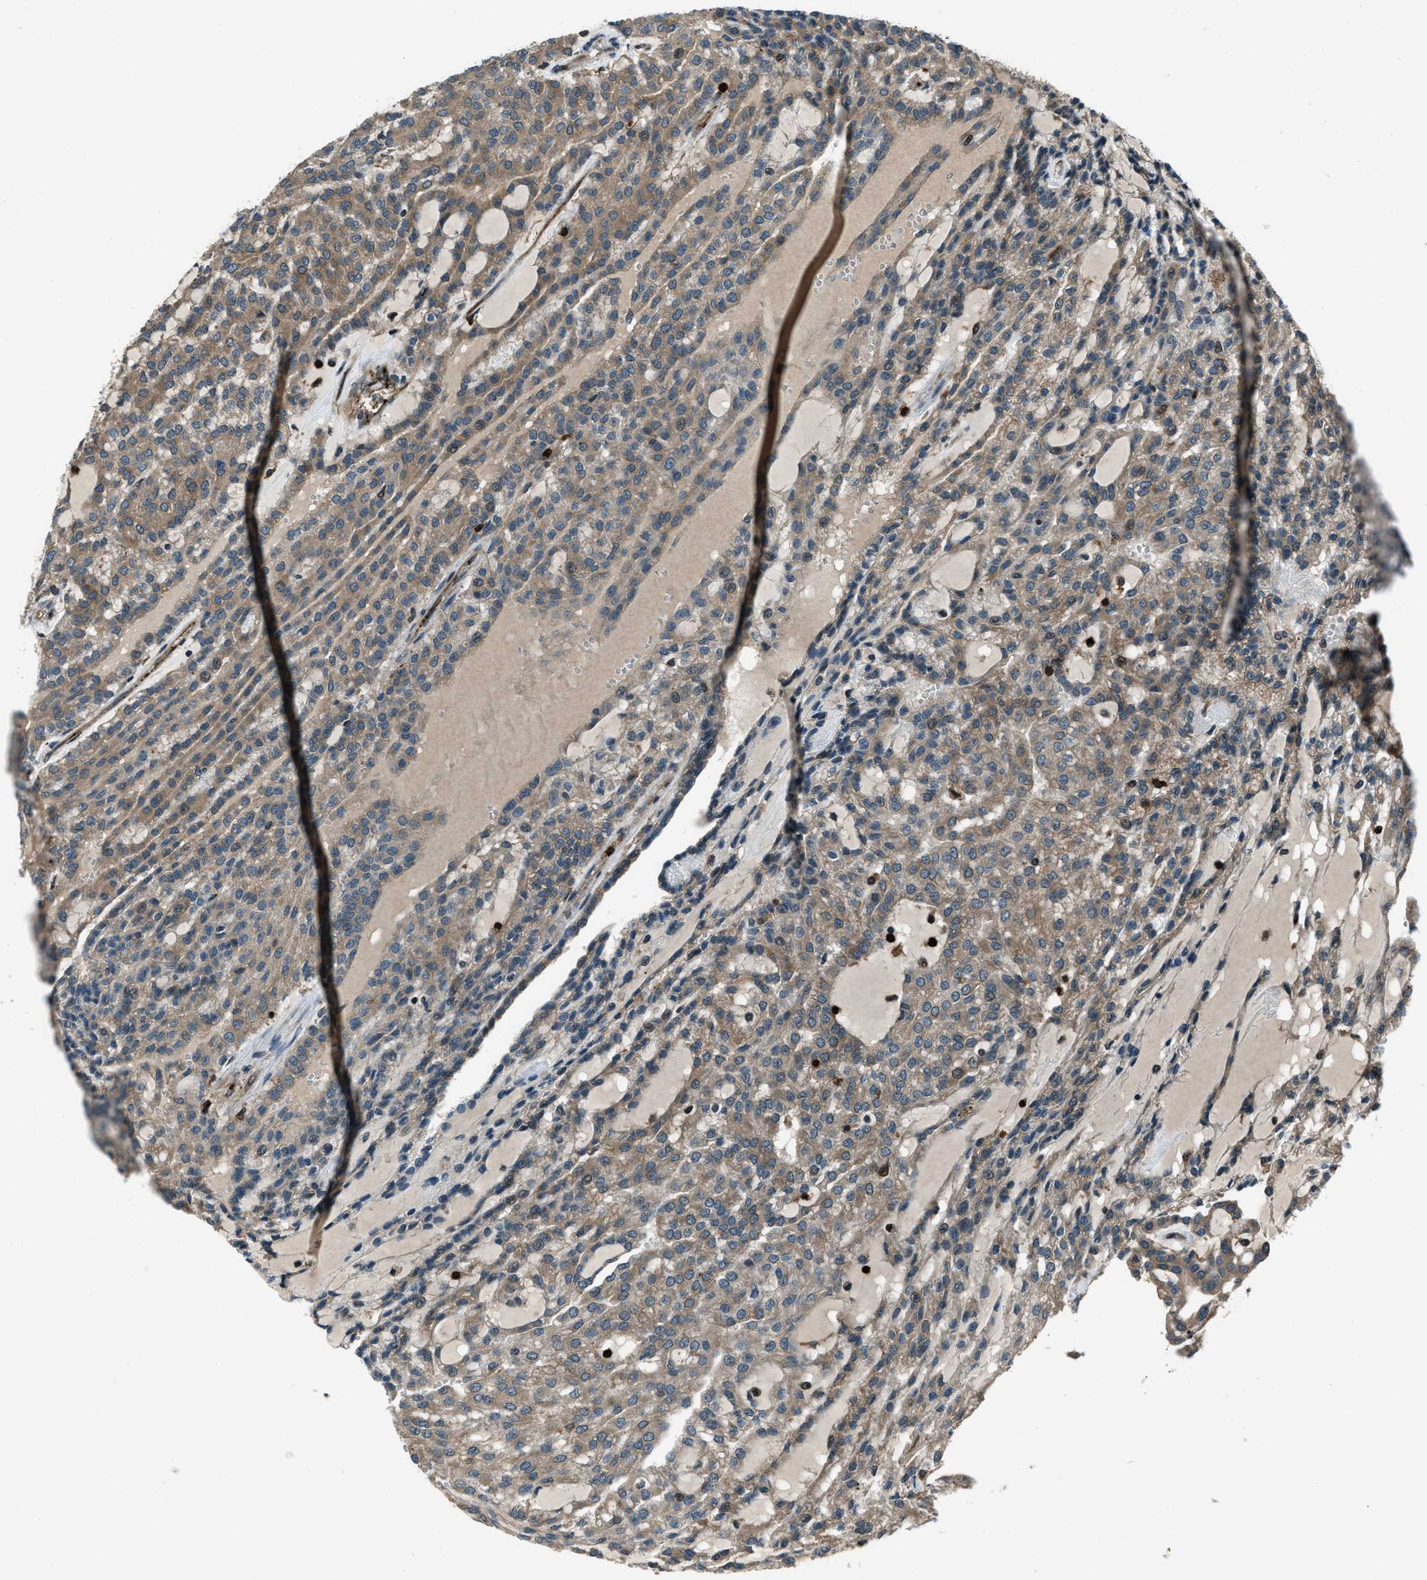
{"staining": {"intensity": "moderate", "quantity": ">75%", "location": "cytoplasmic/membranous"}, "tissue": "renal cancer", "cell_type": "Tumor cells", "image_type": "cancer", "snomed": [{"axis": "morphology", "description": "Adenocarcinoma, NOS"}, {"axis": "topography", "description": "Kidney"}], "caption": "Protein staining exhibits moderate cytoplasmic/membranous positivity in about >75% of tumor cells in renal adenocarcinoma. The protein is shown in brown color, while the nuclei are stained blue.", "gene": "SNX30", "patient": {"sex": "male", "age": 63}}